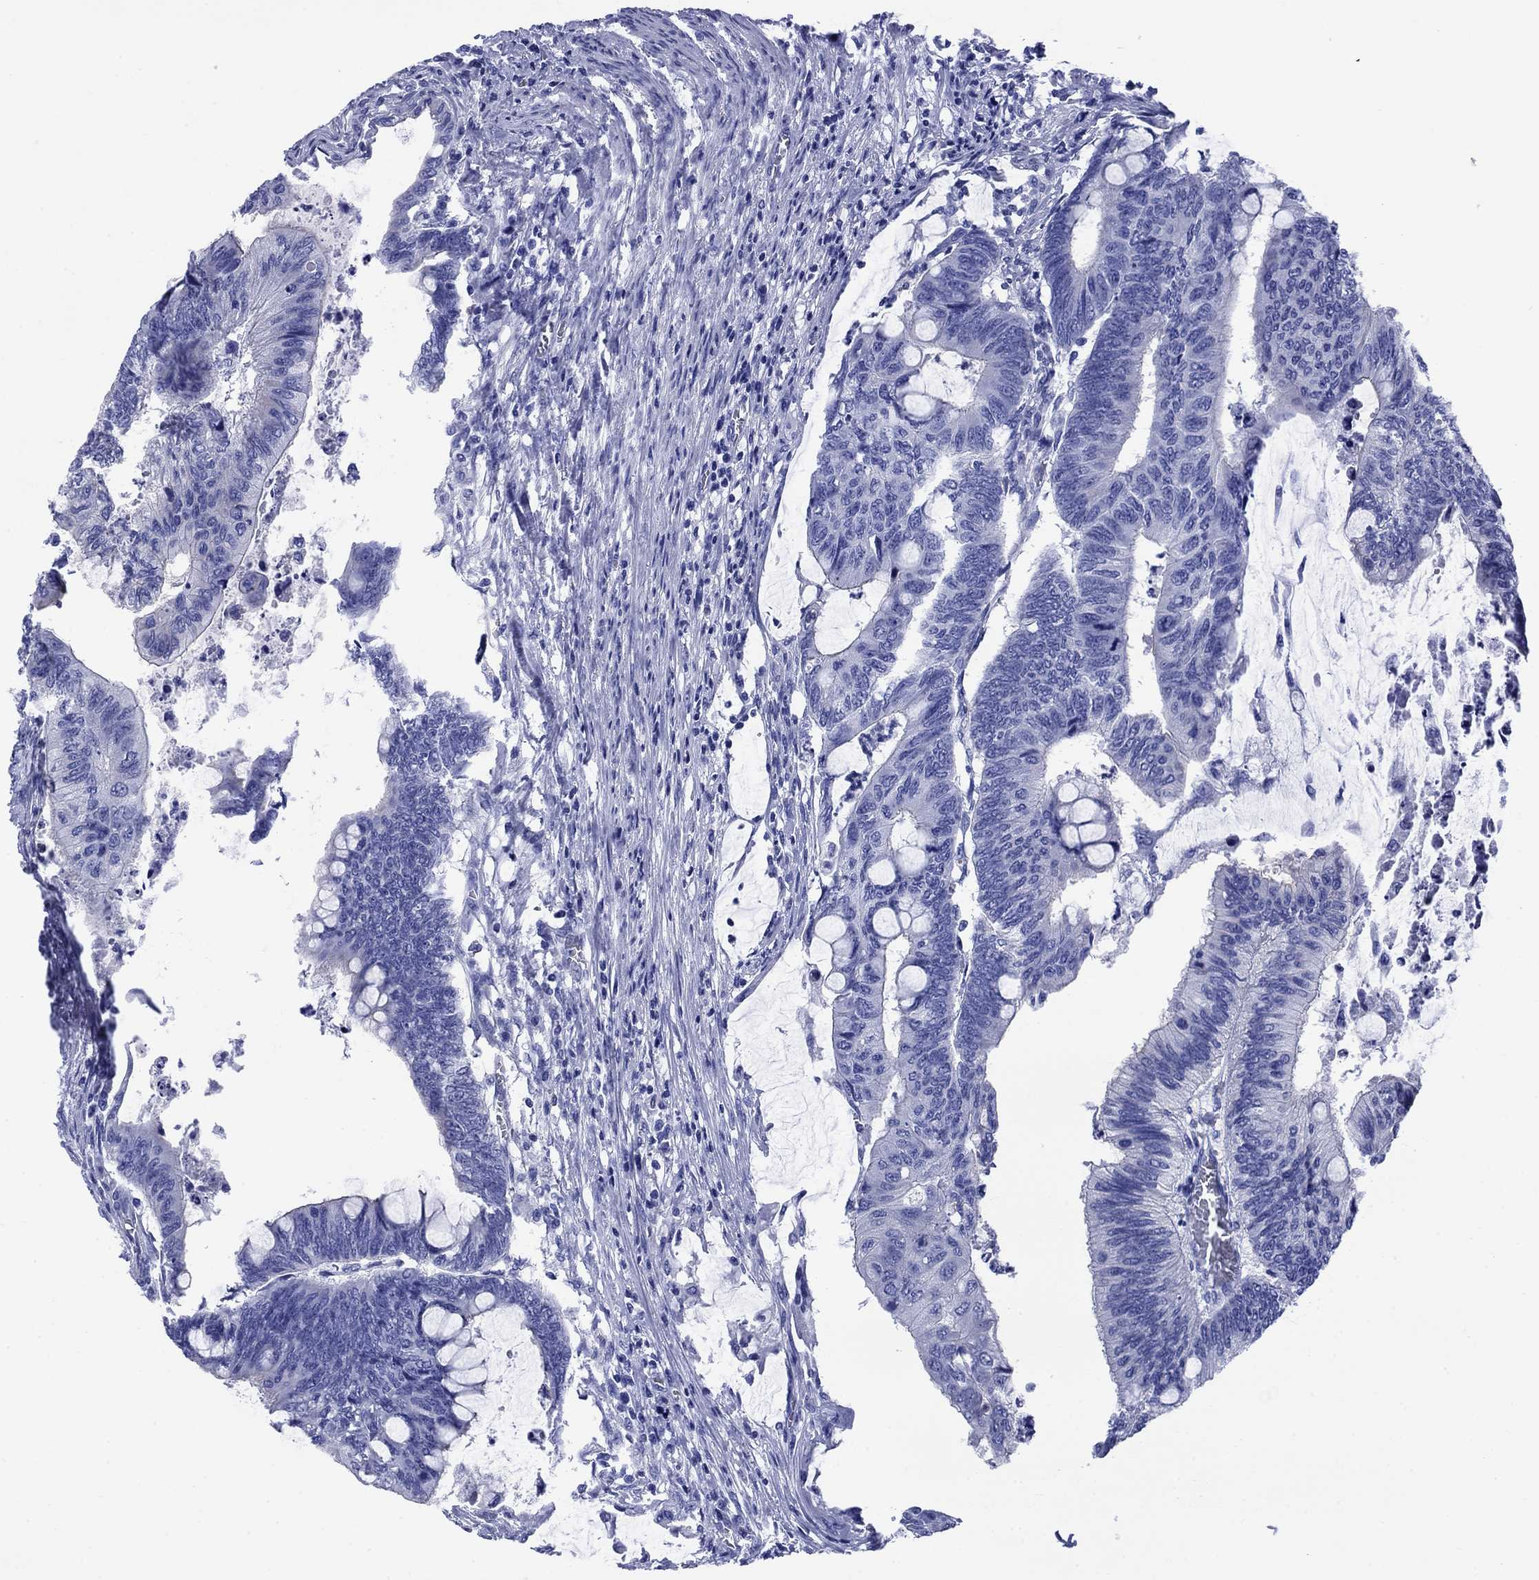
{"staining": {"intensity": "negative", "quantity": "none", "location": "none"}, "tissue": "colorectal cancer", "cell_type": "Tumor cells", "image_type": "cancer", "snomed": [{"axis": "morphology", "description": "Normal tissue, NOS"}, {"axis": "morphology", "description": "Adenocarcinoma, NOS"}, {"axis": "topography", "description": "Rectum"}, {"axis": "topography", "description": "Peripheral nerve tissue"}], "caption": "A micrograph of human colorectal adenocarcinoma is negative for staining in tumor cells. Brightfield microscopy of immunohistochemistry stained with DAB (3,3'-diaminobenzidine) (brown) and hematoxylin (blue), captured at high magnification.", "gene": "SLC1A2", "patient": {"sex": "male", "age": 92}}